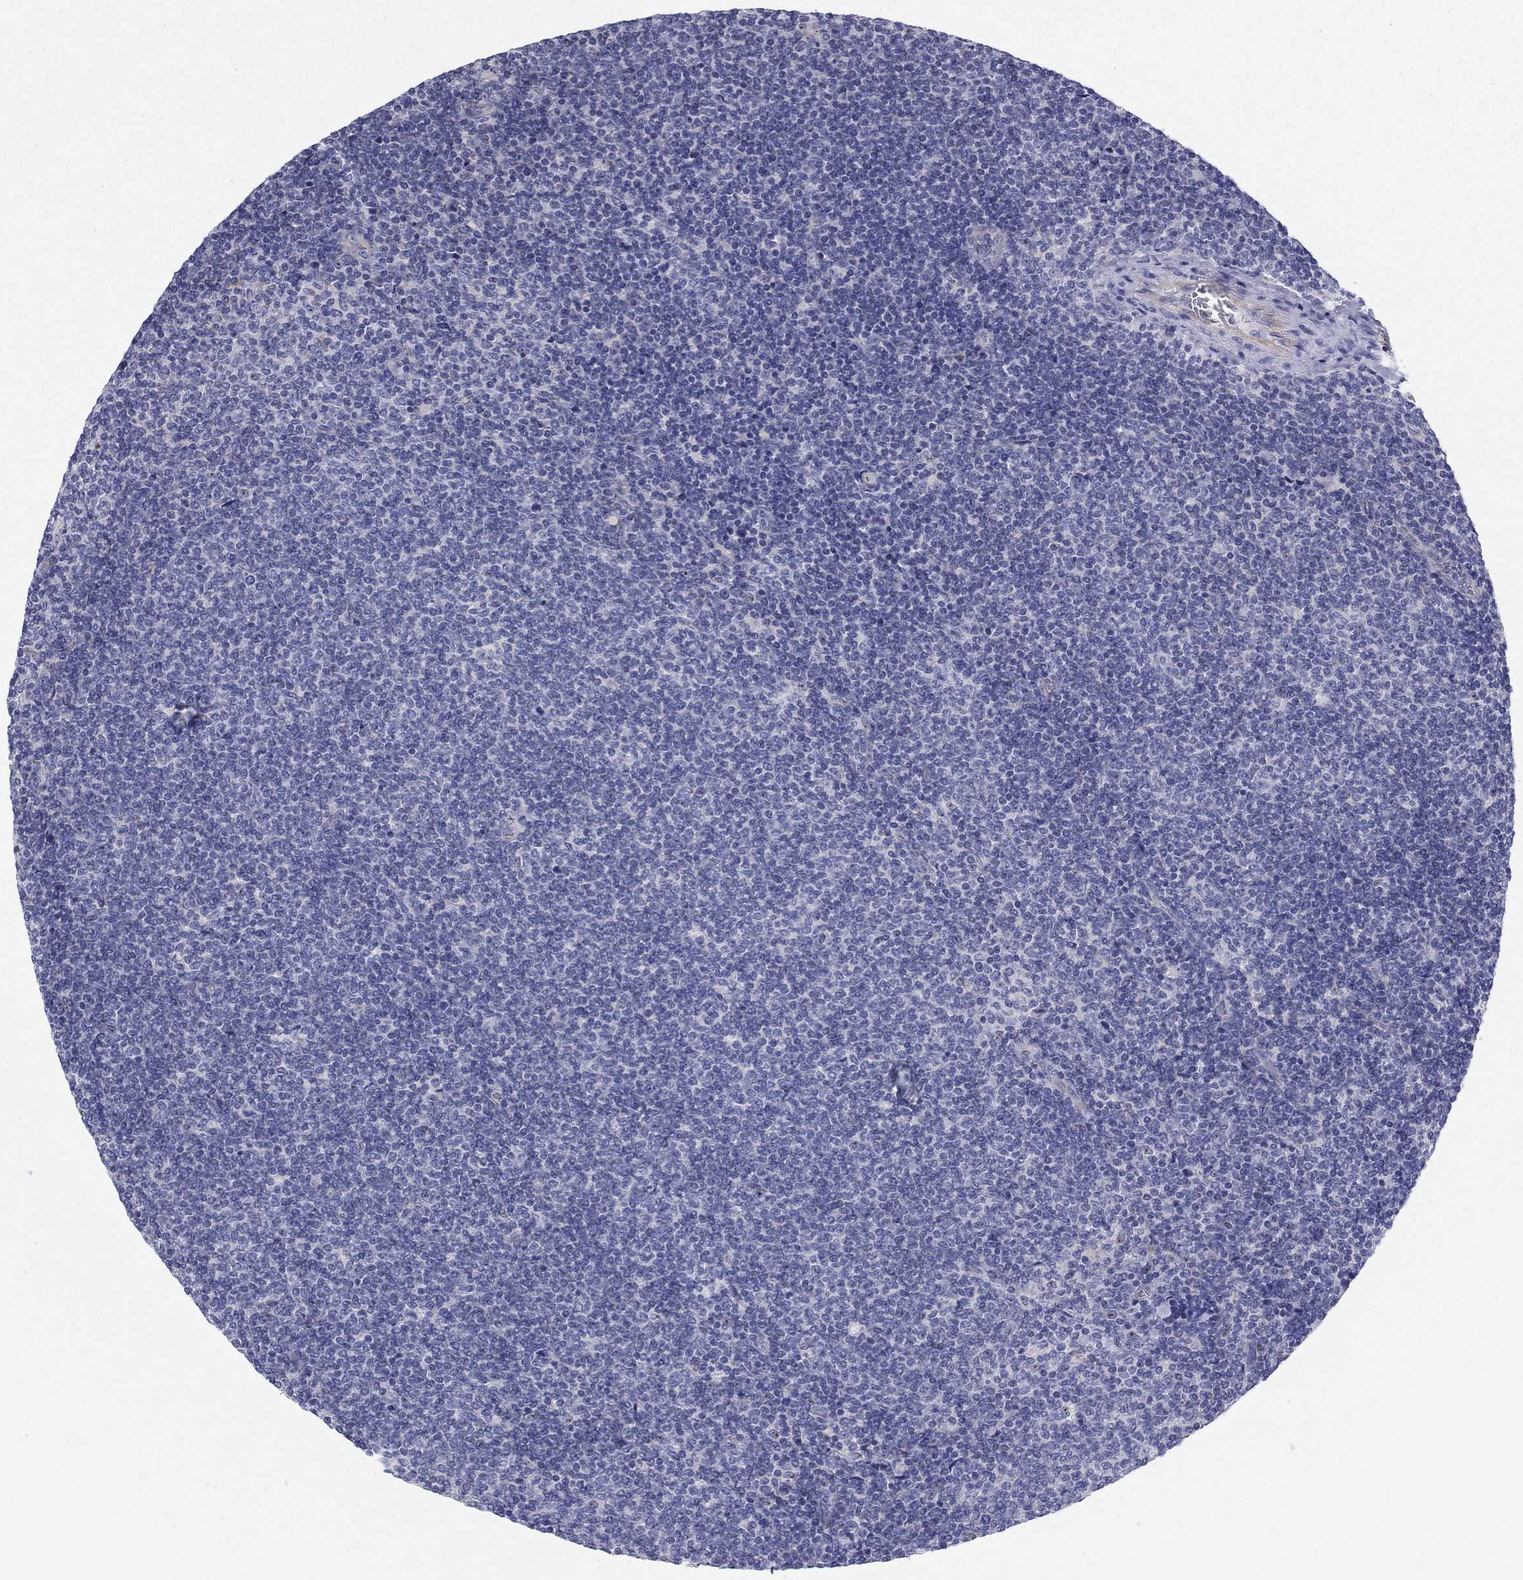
{"staining": {"intensity": "negative", "quantity": "none", "location": "none"}, "tissue": "lymphoma", "cell_type": "Tumor cells", "image_type": "cancer", "snomed": [{"axis": "morphology", "description": "Malignant lymphoma, non-Hodgkin's type, Low grade"}, {"axis": "topography", "description": "Lymph node"}], "caption": "Immunohistochemical staining of lymphoma demonstrates no significant positivity in tumor cells.", "gene": "SEPTIN3", "patient": {"sex": "male", "age": 52}}